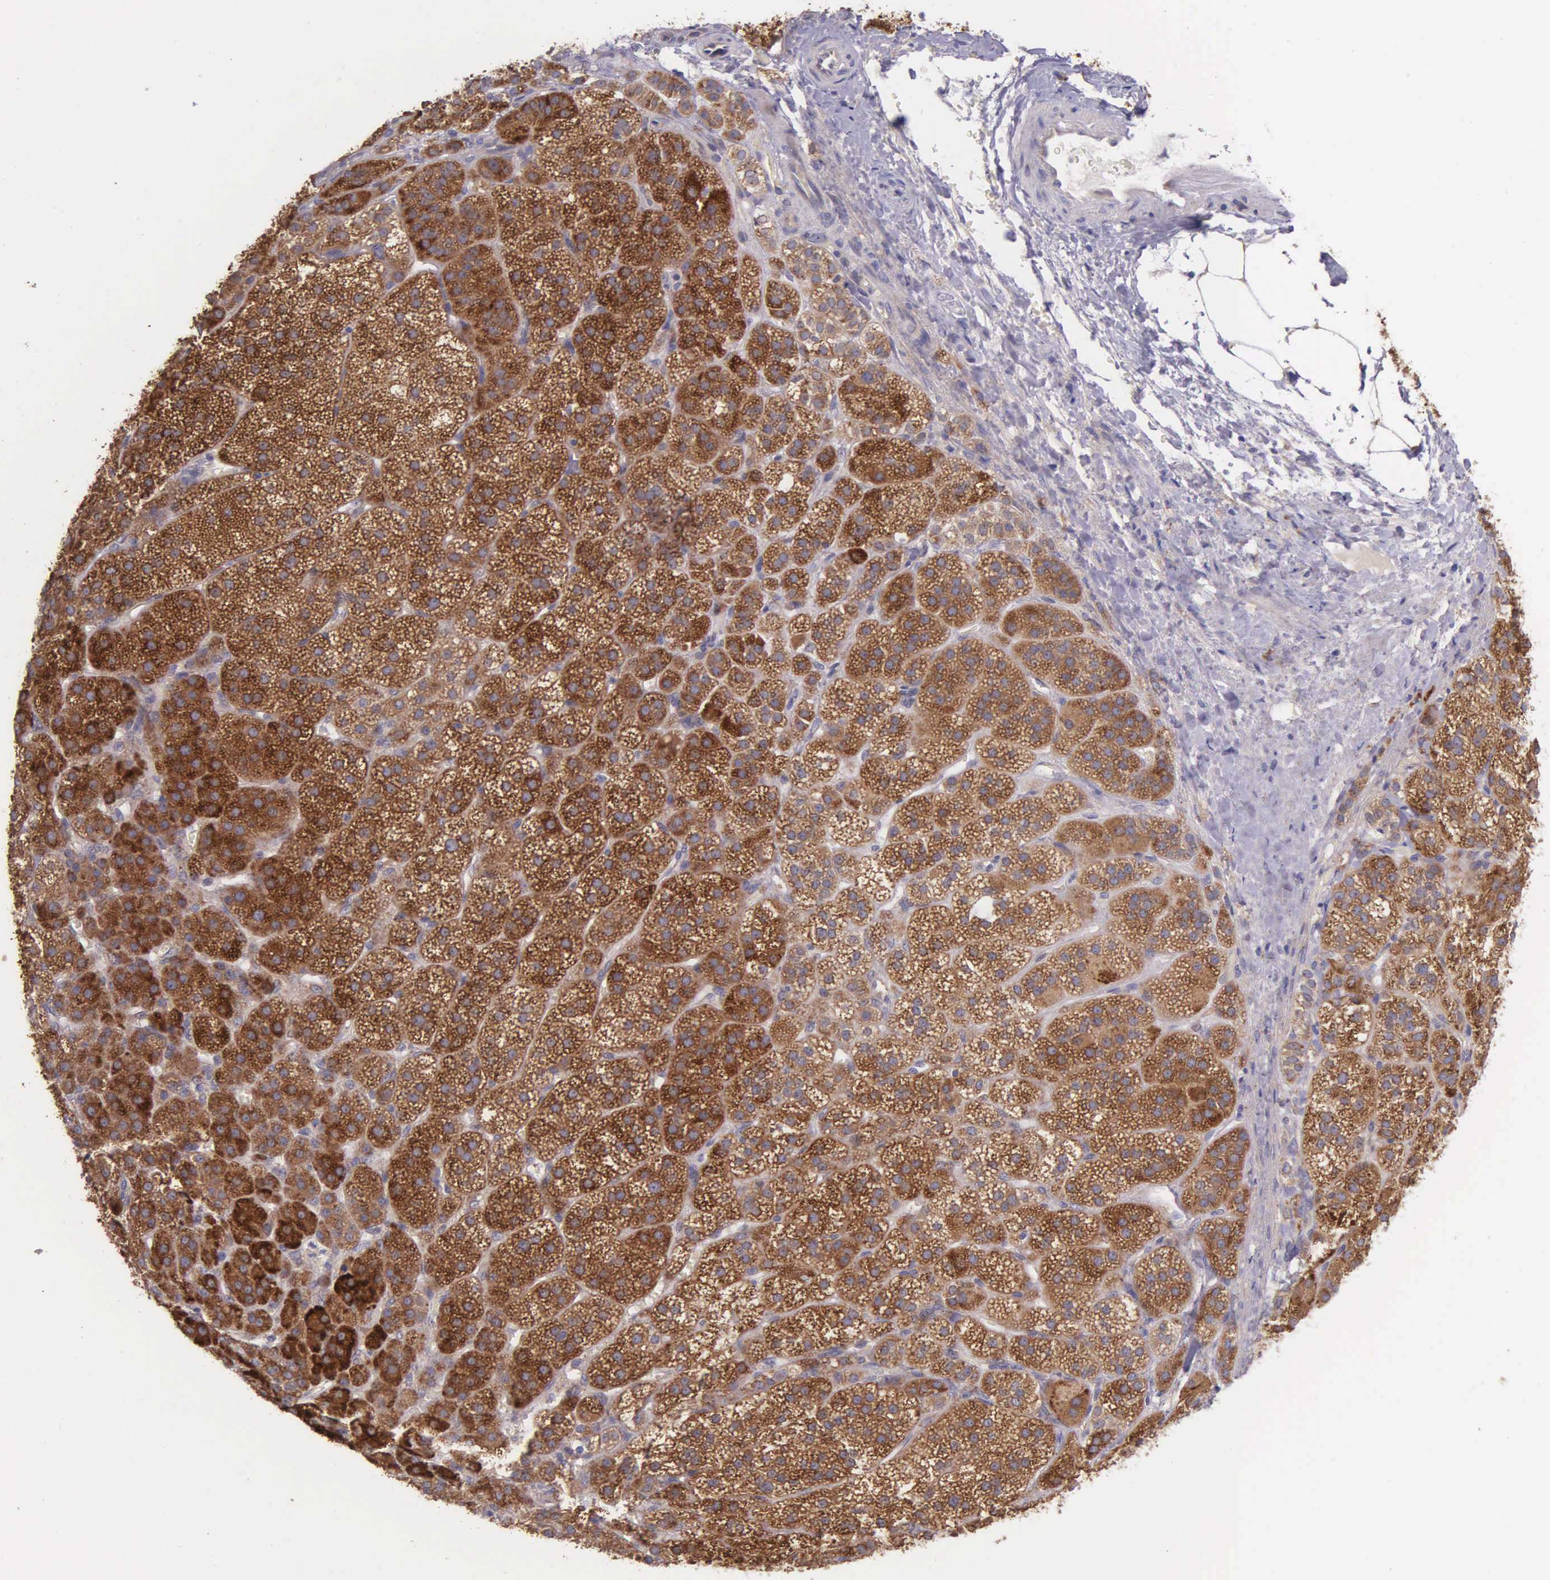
{"staining": {"intensity": "strong", "quantity": ">75%", "location": "cytoplasmic/membranous,nuclear"}, "tissue": "adrenal gland", "cell_type": "Glandular cells", "image_type": "normal", "snomed": [{"axis": "morphology", "description": "Normal tissue, NOS"}, {"axis": "topography", "description": "Adrenal gland"}], "caption": "Protein staining displays strong cytoplasmic/membranous,nuclear positivity in about >75% of glandular cells in unremarkable adrenal gland.", "gene": "NSDHL", "patient": {"sex": "female", "age": 60}}